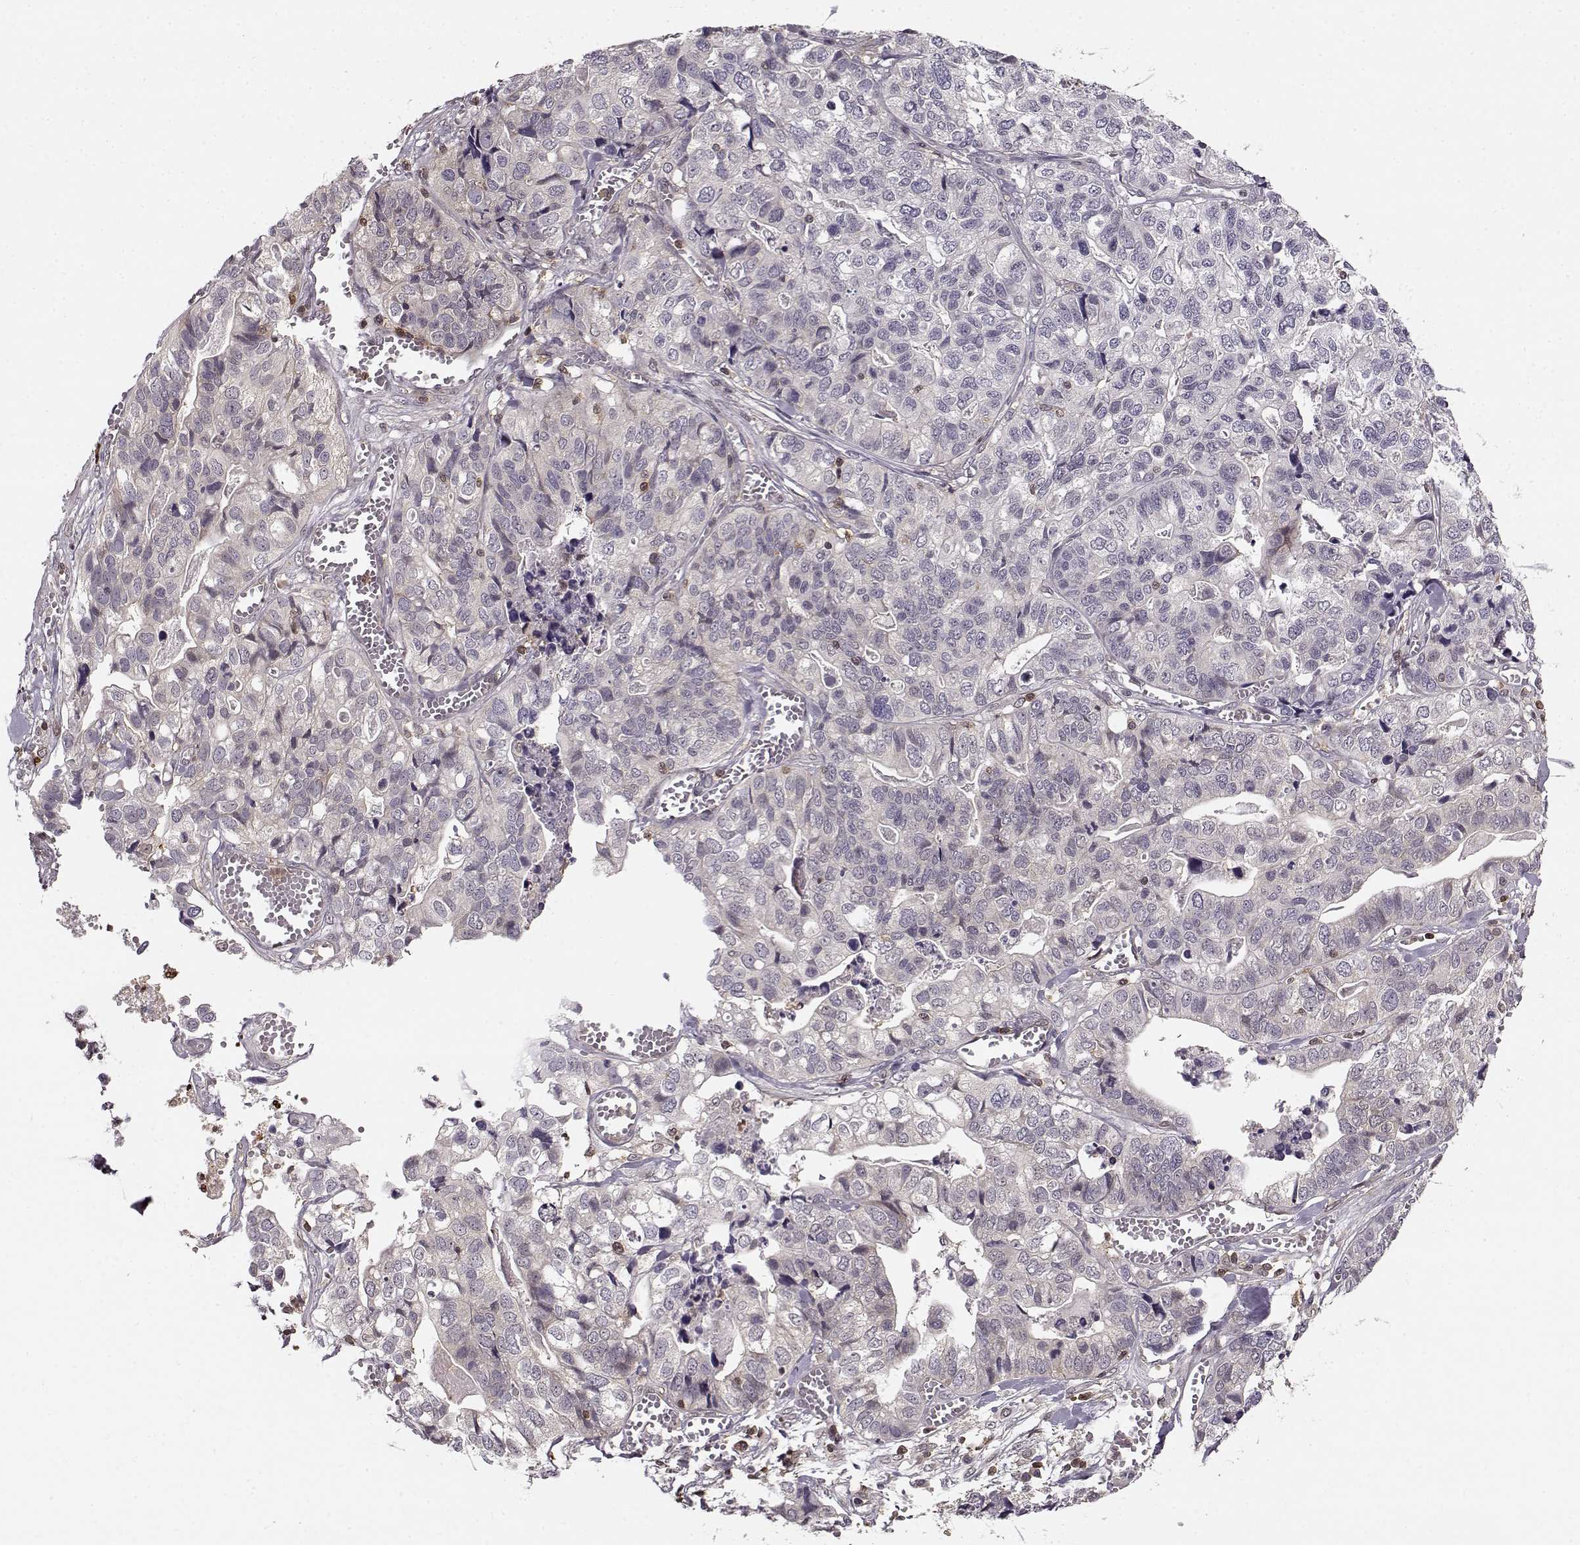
{"staining": {"intensity": "negative", "quantity": "none", "location": "none"}, "tissue": "stomach cancer", "cell_type": "Tumor cells", "image_type": "cancer", "snomed": [{"axis": "morphology", "description": "Adenocarcinoma, NOS"}, {"axis": "topography", "description": "Stomach, upper"}], "caption": "Image shows no protein expression in tumor cells of stomach cancer (adenocarcinoma) tissue.", "gene": "MFSD1", "patient": {"sex": "female", "age": 67}}